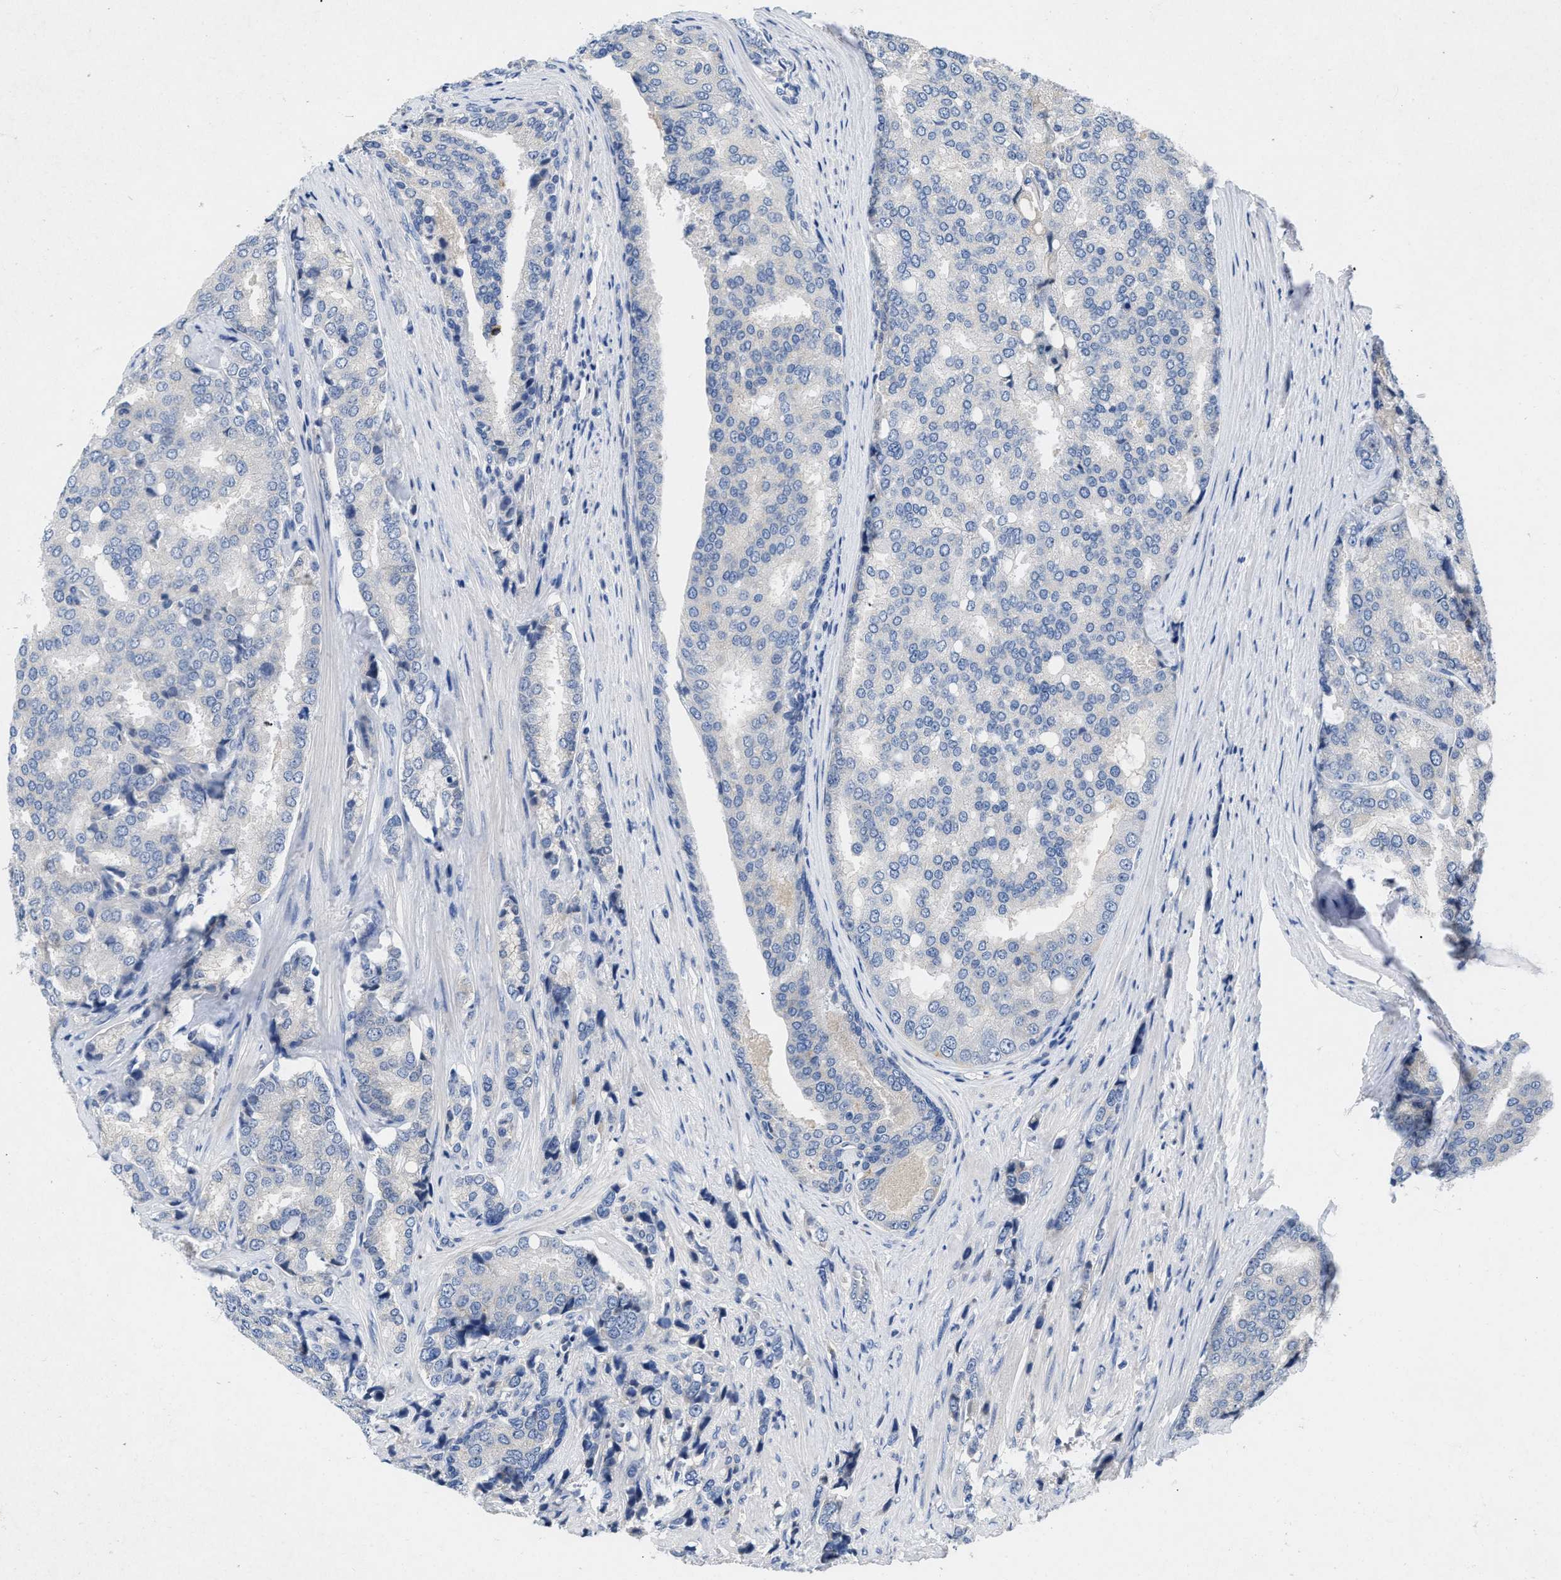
{"staining": {"intensity": "negative", "quantity": "none", "location": "none"}, "tissue": "prostate cancer", "cell_type": "Tumor cells", "image_type": "cancer", "snomed": [{"axis": "morphology", "description": "Adenocarcinoma, High grade"}, {"axis": "topography", "description": "Prostate"}], "caption": "Prostate cancer stained for a protein using immunohistochemistry exhibits no staining tumor cells.", "gene": "VPS4A", "patient": {"sex": "male", "age": 50}}